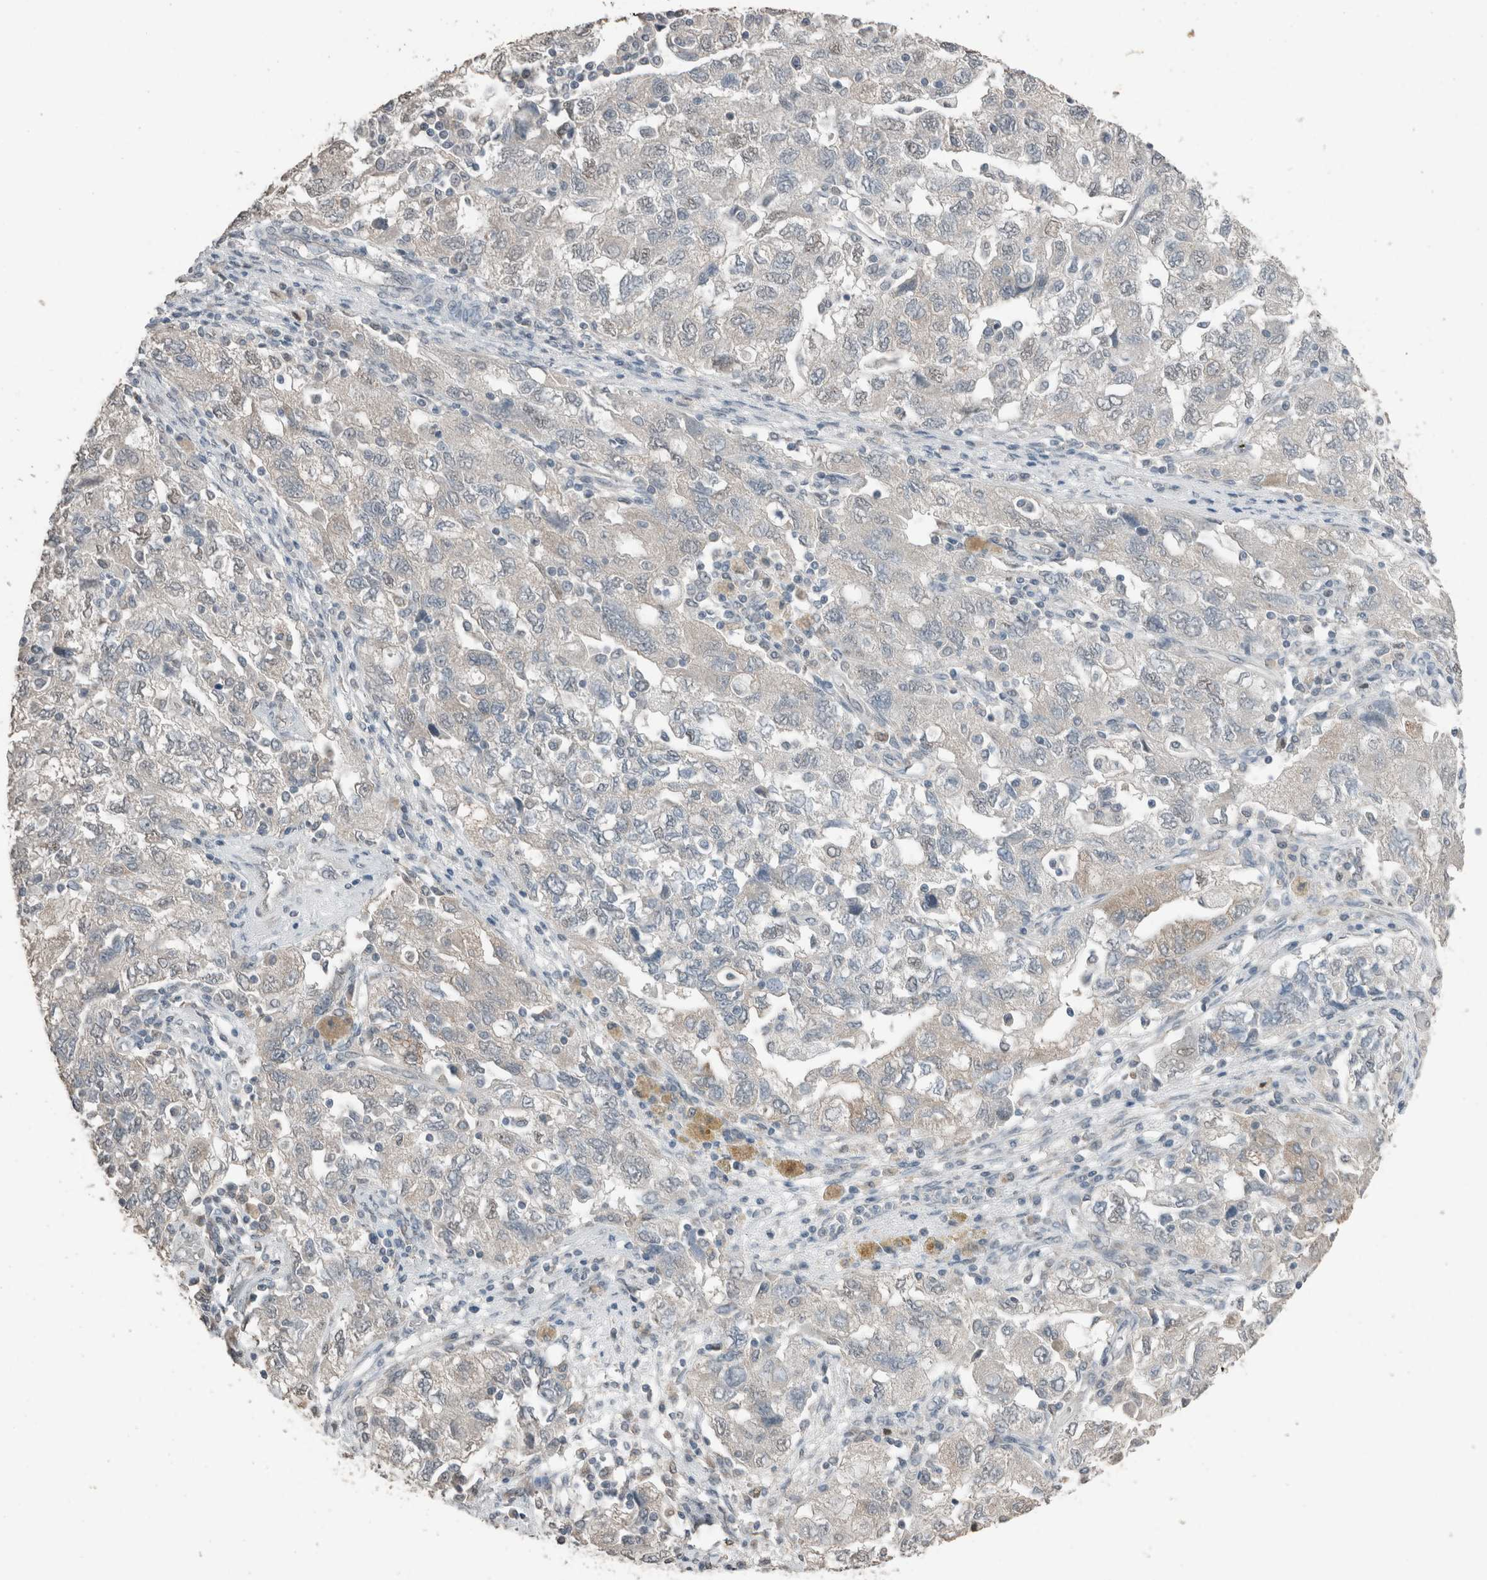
{"staining": {"intensity": "negative", "quantity": "none", "location": "none"}, "tissue": "ovarian cancer", "cell_type": "Tumor cells", "image_type": "cancer", "snomed": [{"axis": "morphology", "description": "Carcinoma, NOS"}, {"axis": "morphology", "description": "Cystadenocarcinoma, serous, NOS"}, {"axis": "topography", "description": "Ovary"}], "caption": "Immunohistochemical staining of human ovarian serous cystadenocarcinoma shows no significant expression in tumor cells.", "gene": "ACVR2B", "patient": {"sex": "female", "age": 69}}